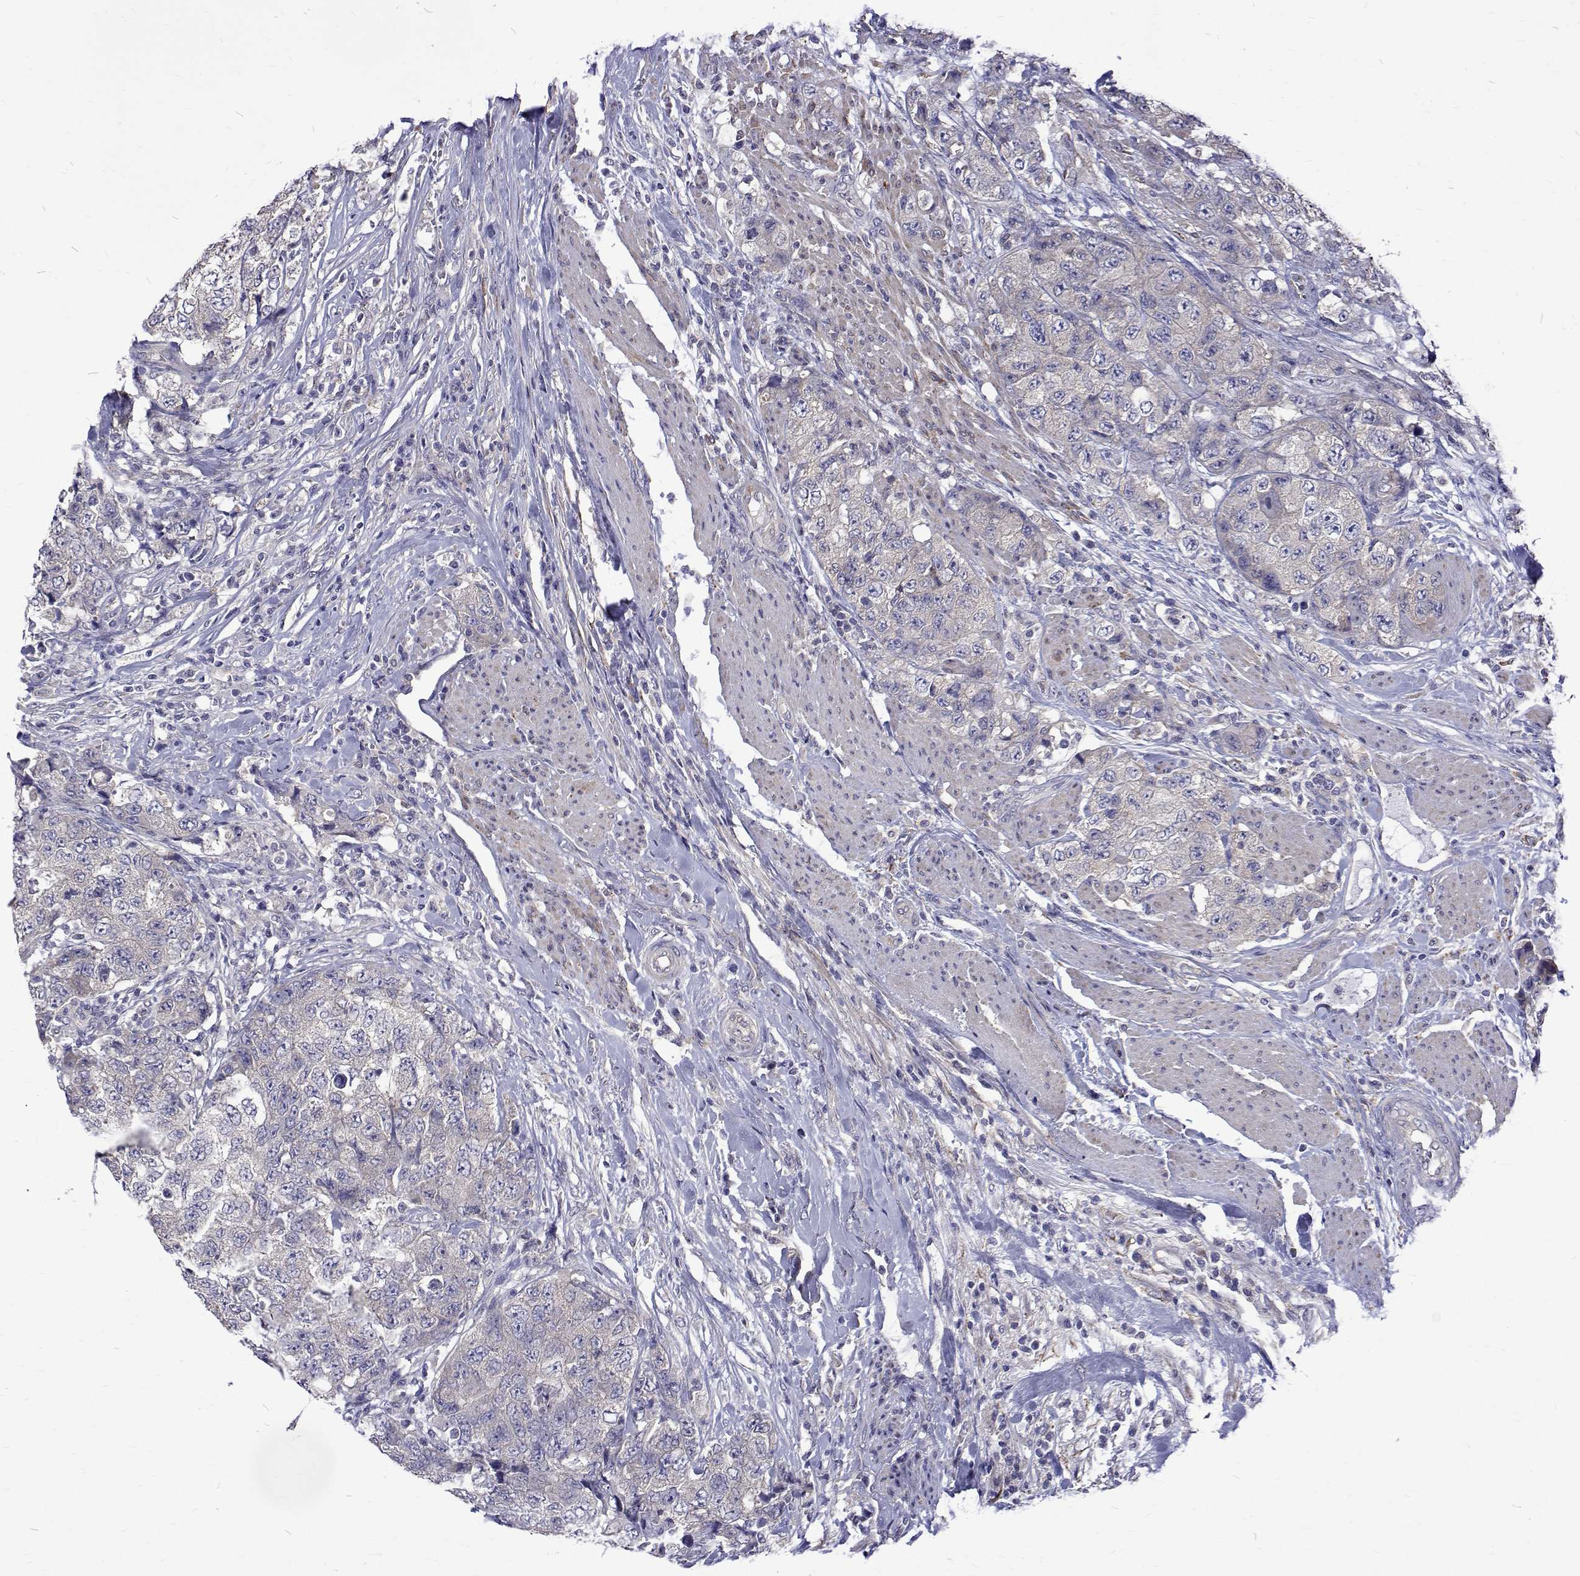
{"staining": {"intensity": "negative", "quantity": "none", "location": "none"}, "tissue": "urothelial cancer", "cell_type": "Tumor cells", "image_type": "cancer", "snomed": [{"axis": "morphology", "description": "Urothelial carcinoma, High grade"}, {"axis": "topography", "description": "Urinary bladder"}], "caption": "There is no significant positivity in tumor cells of high-grade urothelial carcinoma.", "gene": "PADI1", "patient": {"sex": "female", "age": 78}}